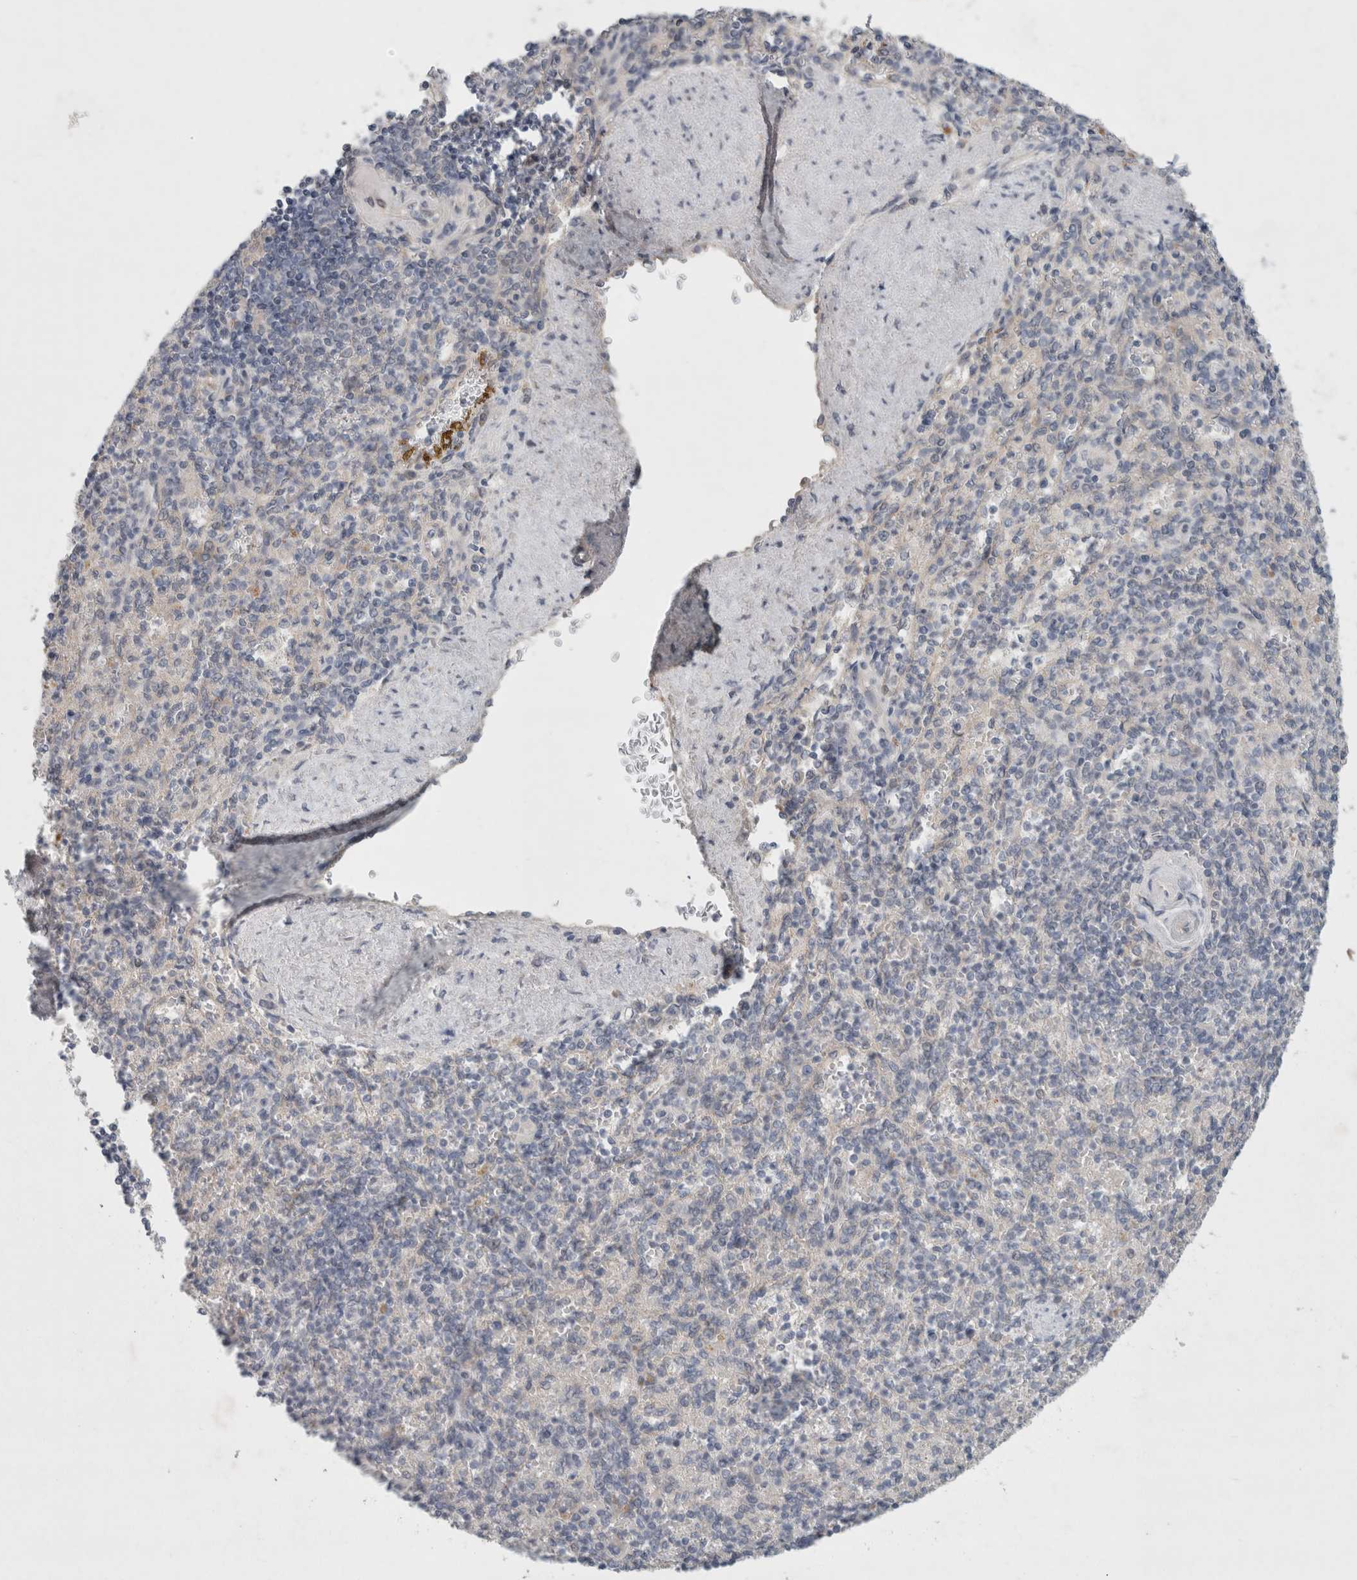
{"staining": {"intensity": "negative", "quantity": "none", "location": "none"}, "tissue": "spleen", "cell_type": "Cells in red pulp", "image_type": "normal", "snomed": [{"axis": "morphology", "description": "Normal tissue, NOS"}, {"axis": "topography", "description": "Spleen"}], "caption": "Cells in red pulp show no significant staining in normal spleen.", "gene": "RASAL2", "patient": {"sex": "female", "age": 74}}